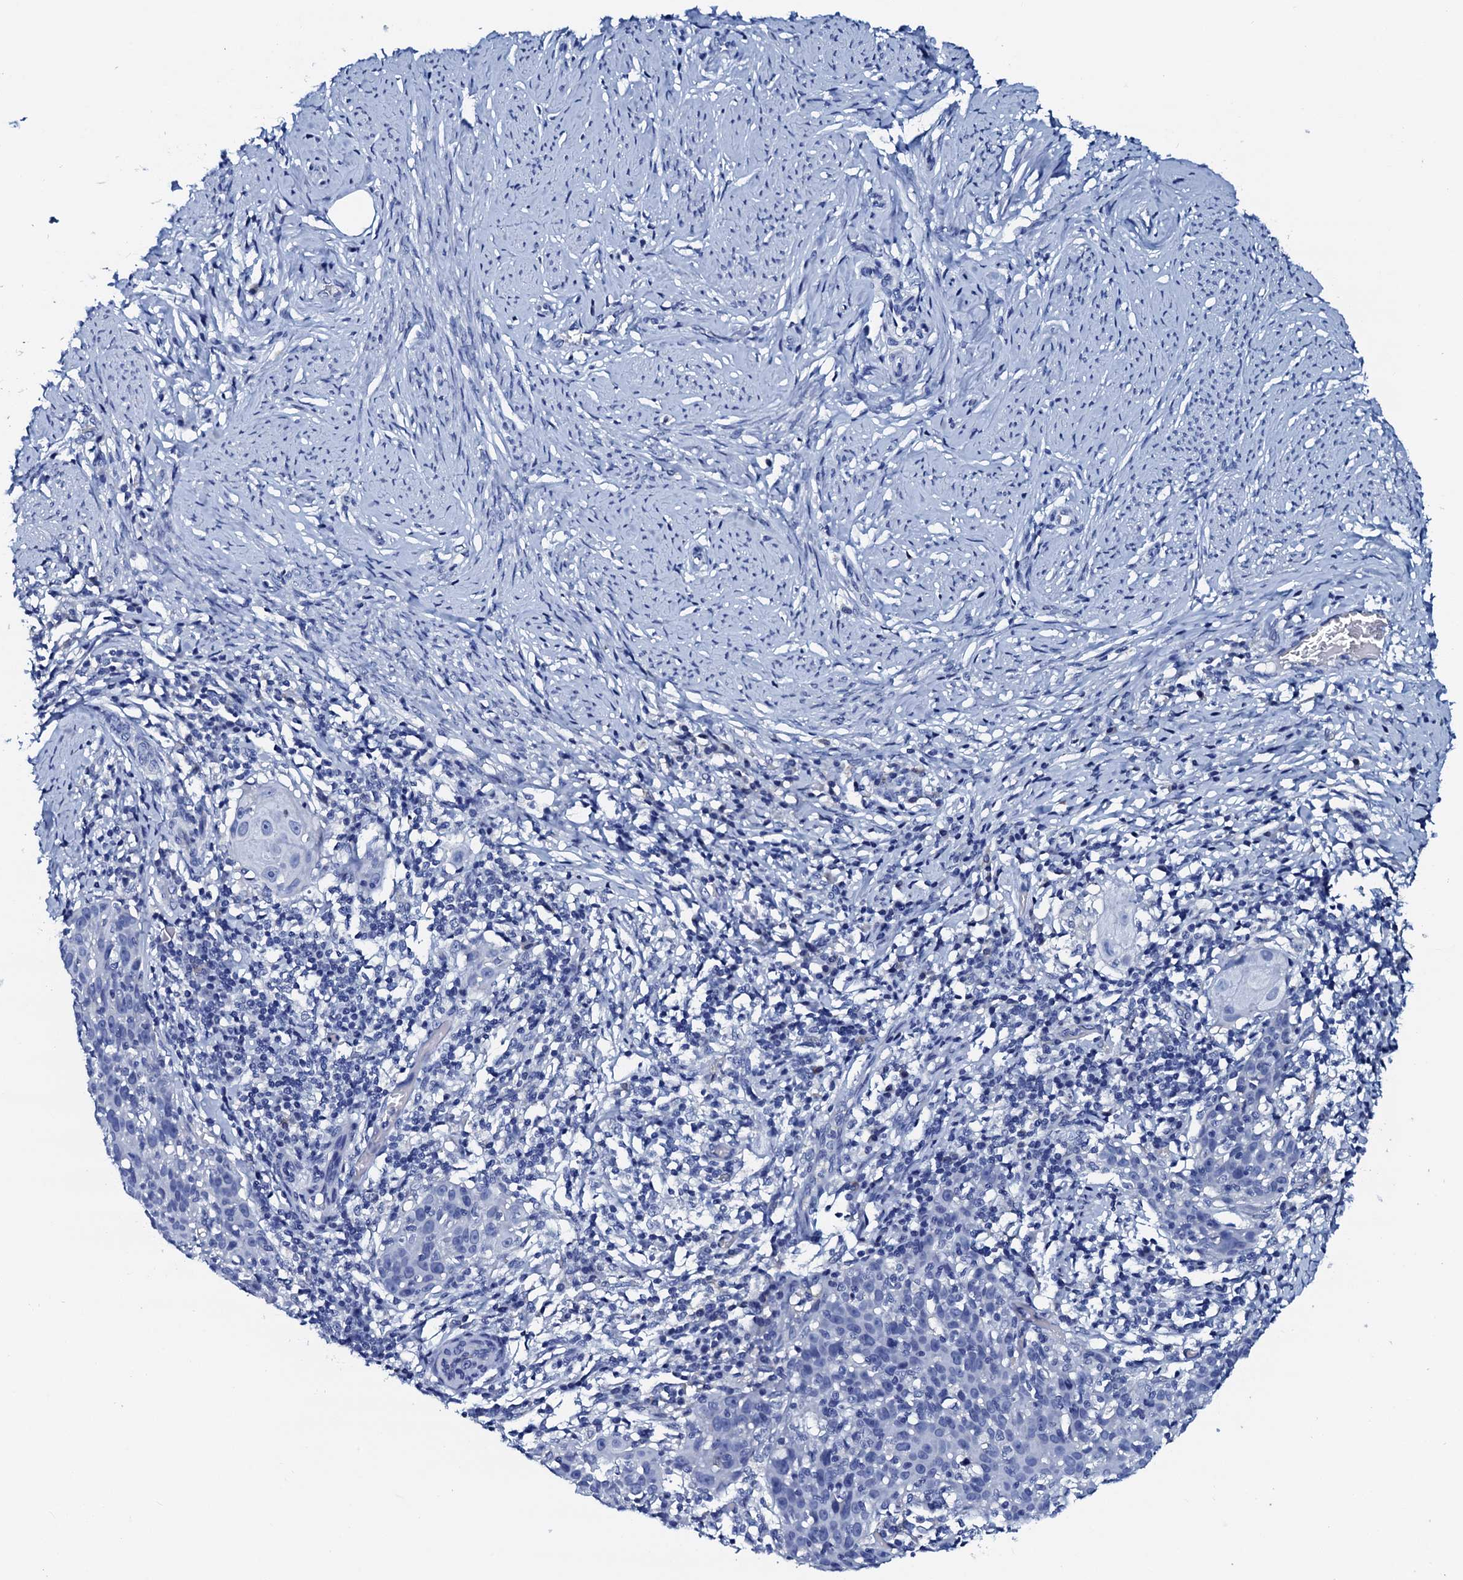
{"staining": {"intensity": "negative", "quantity": "none", "location": "none"}, "tissue": "cervical cancer", "cell_type": "Tumor cells", "image_type": "cancer", "snomed": [{"axis": "morphology", "description": "Squamous cell carcinoma, NOS"}, {"axis": "topography", "description": "Cervix"}], "caption": "Cervical squamous cell carcinoma was stained to show a protein in brown. There is no significant positivity in tumor cells. (Immunohistochemistry, brightfield microscopy, high magnification).", "gene": "AMER2", "patient": {"sex": "female", "age": 50}}